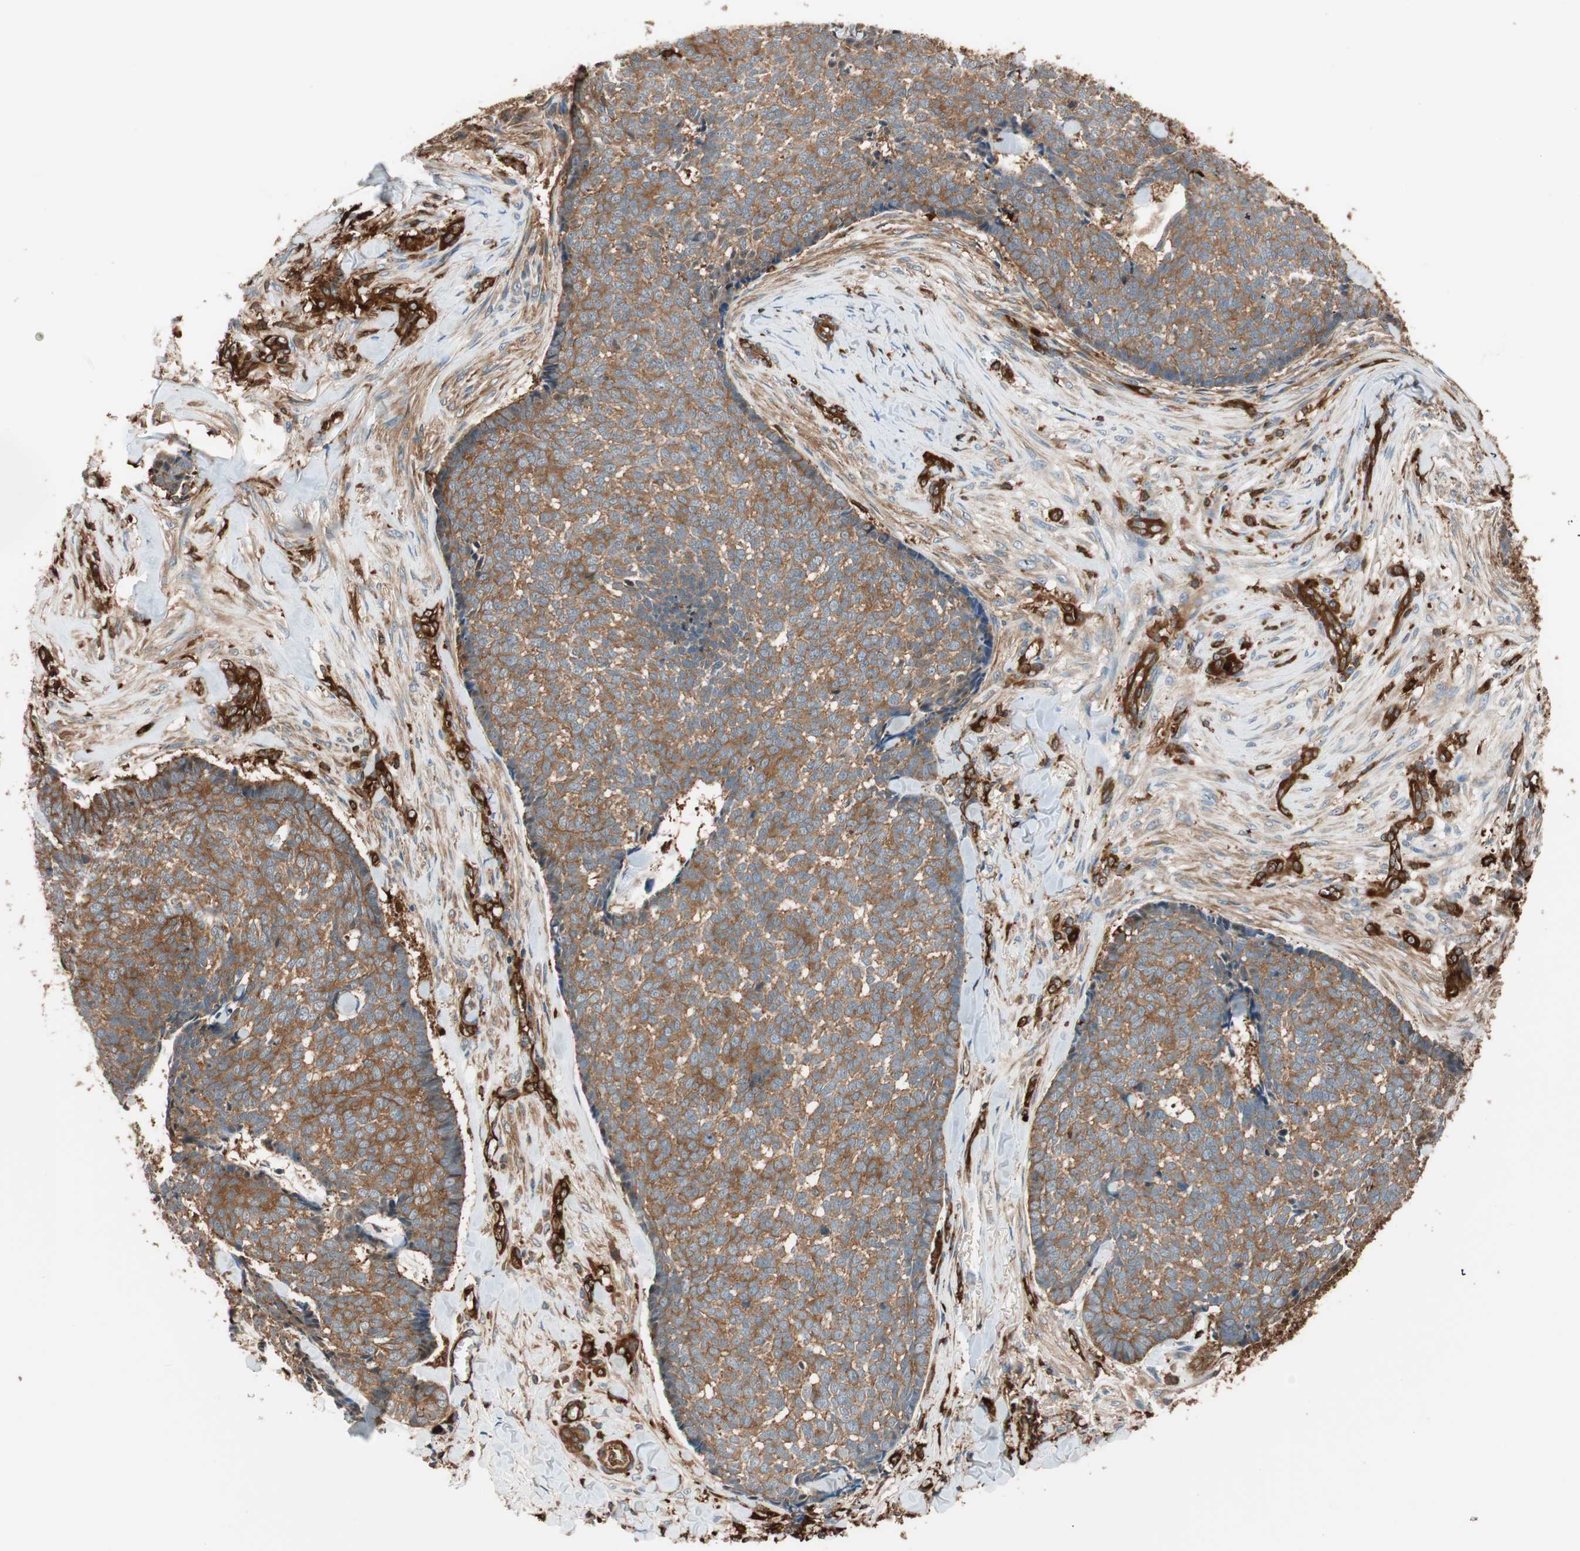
{"staining": {"intensity": "strong", "quantity": ">75%", "location": "cytoplasmic/membranous"}, "tissue": "skin cancer", "cell_type": "Tumor cells", "image_type": "cancer", "snomed": [{"axis": "morphology", "description": "Basal cell carcinoma"}, {"axis": "topography", "description": "Skin"}], "caption": "Basal cell carcinoma (skin) stained with a brown dye demonstrates strong cytoplasmic/membranous positive expression in about >75% of tumor cells.", "gene": "VASP", "patient": {"sex": "male", "age": 84}}